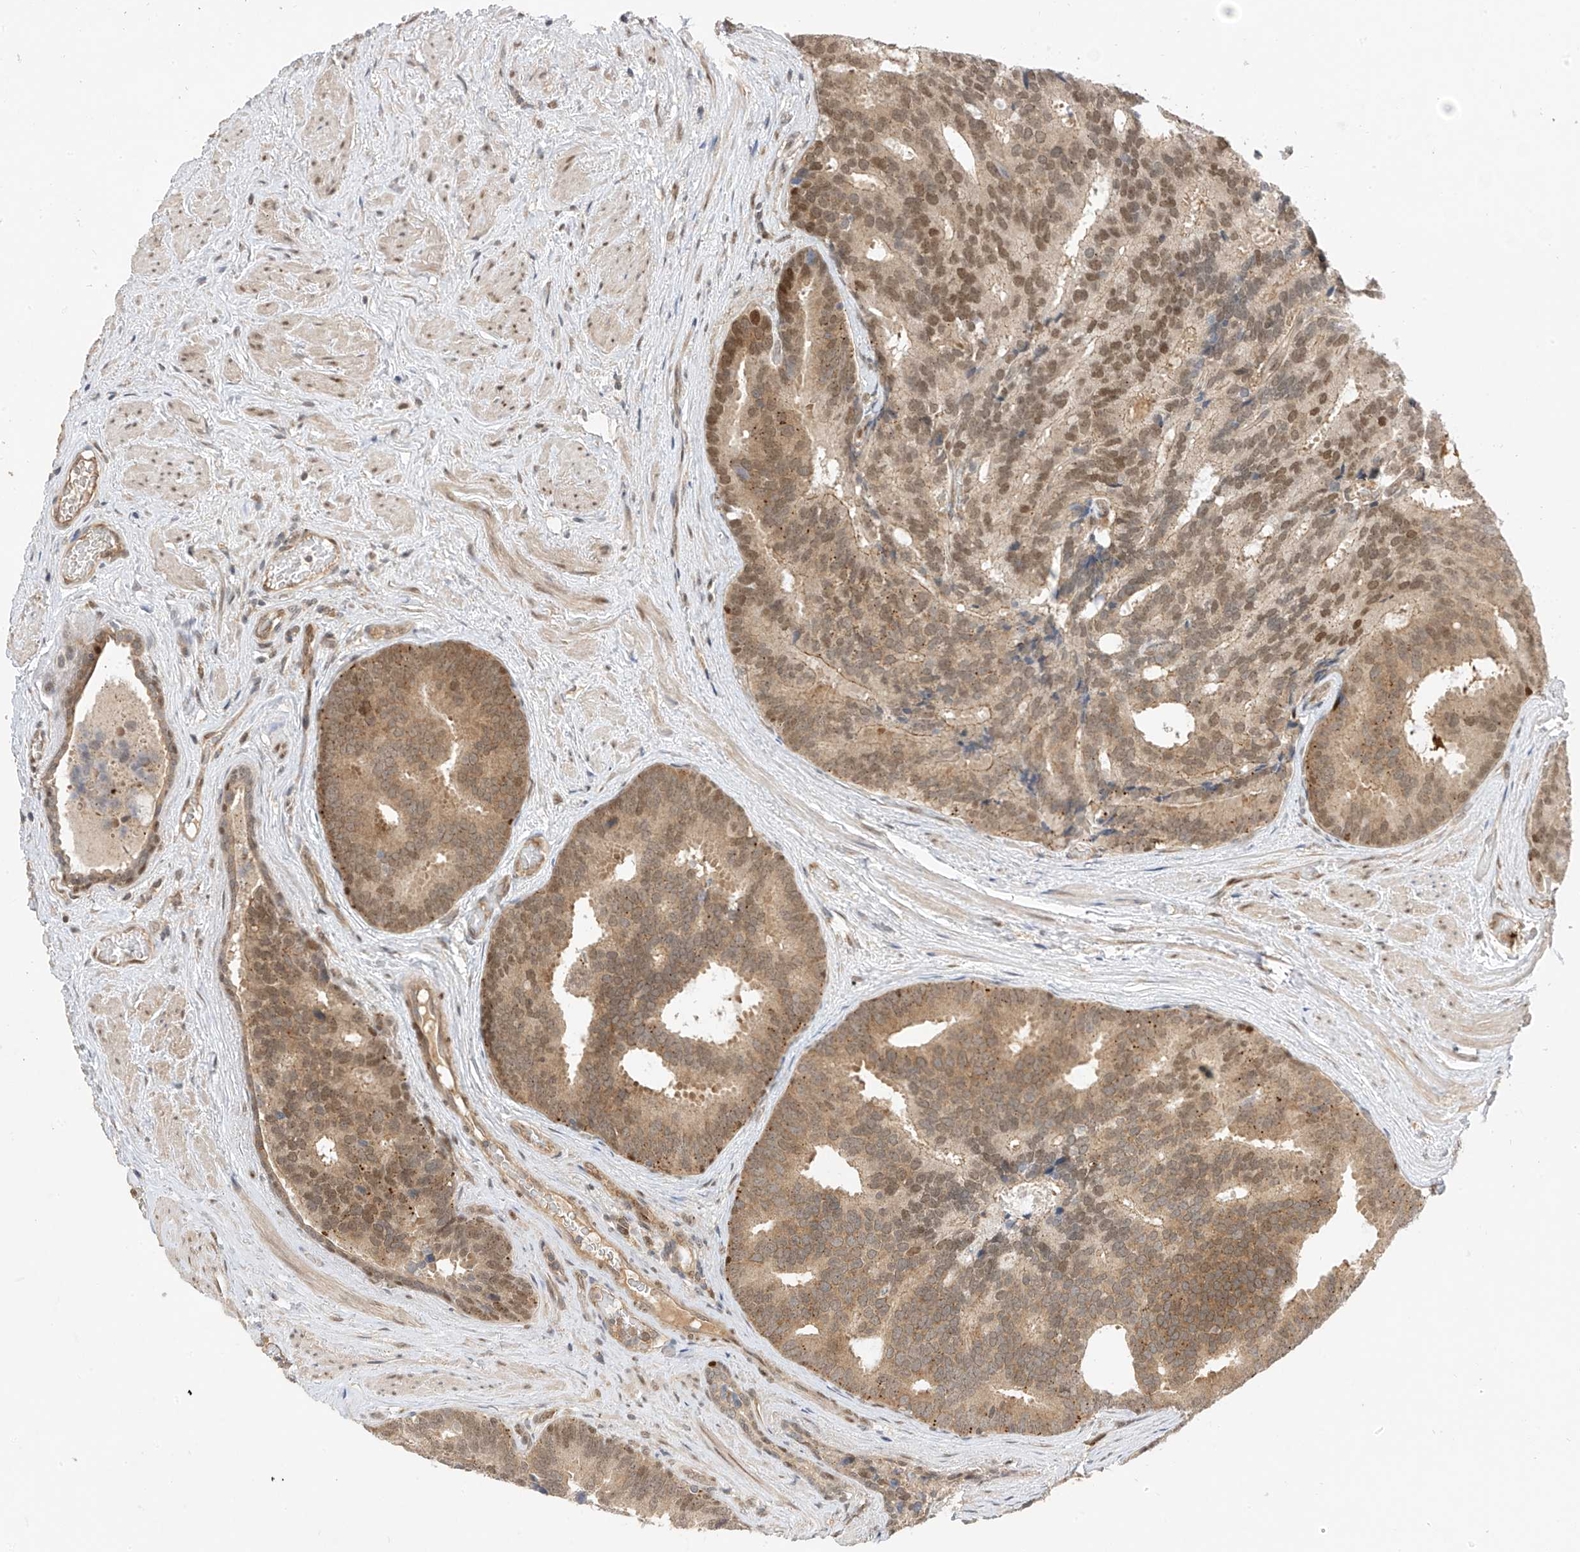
{"staining": {"intensity": "moderate", "quantity": "25%-75%", "location": "nuclear"}, "tissue": "prostate cancer", "cell_type": "Tumor cells", "image_type": "cancer", "snomed": [{"axis": "morphology", "description": "Adenocarcinoma, Low grade"}, {"axis": "topography", "description": "Prostate"}], "caption": "Immunohistochemical staining of prostate low-grade adenocarcinoma exhibits moderate nuclear protein positivity in about 25%-75% of tumor cells.", "gene": "MRTFA", "patient": {"sex": "male", "age": 71}}